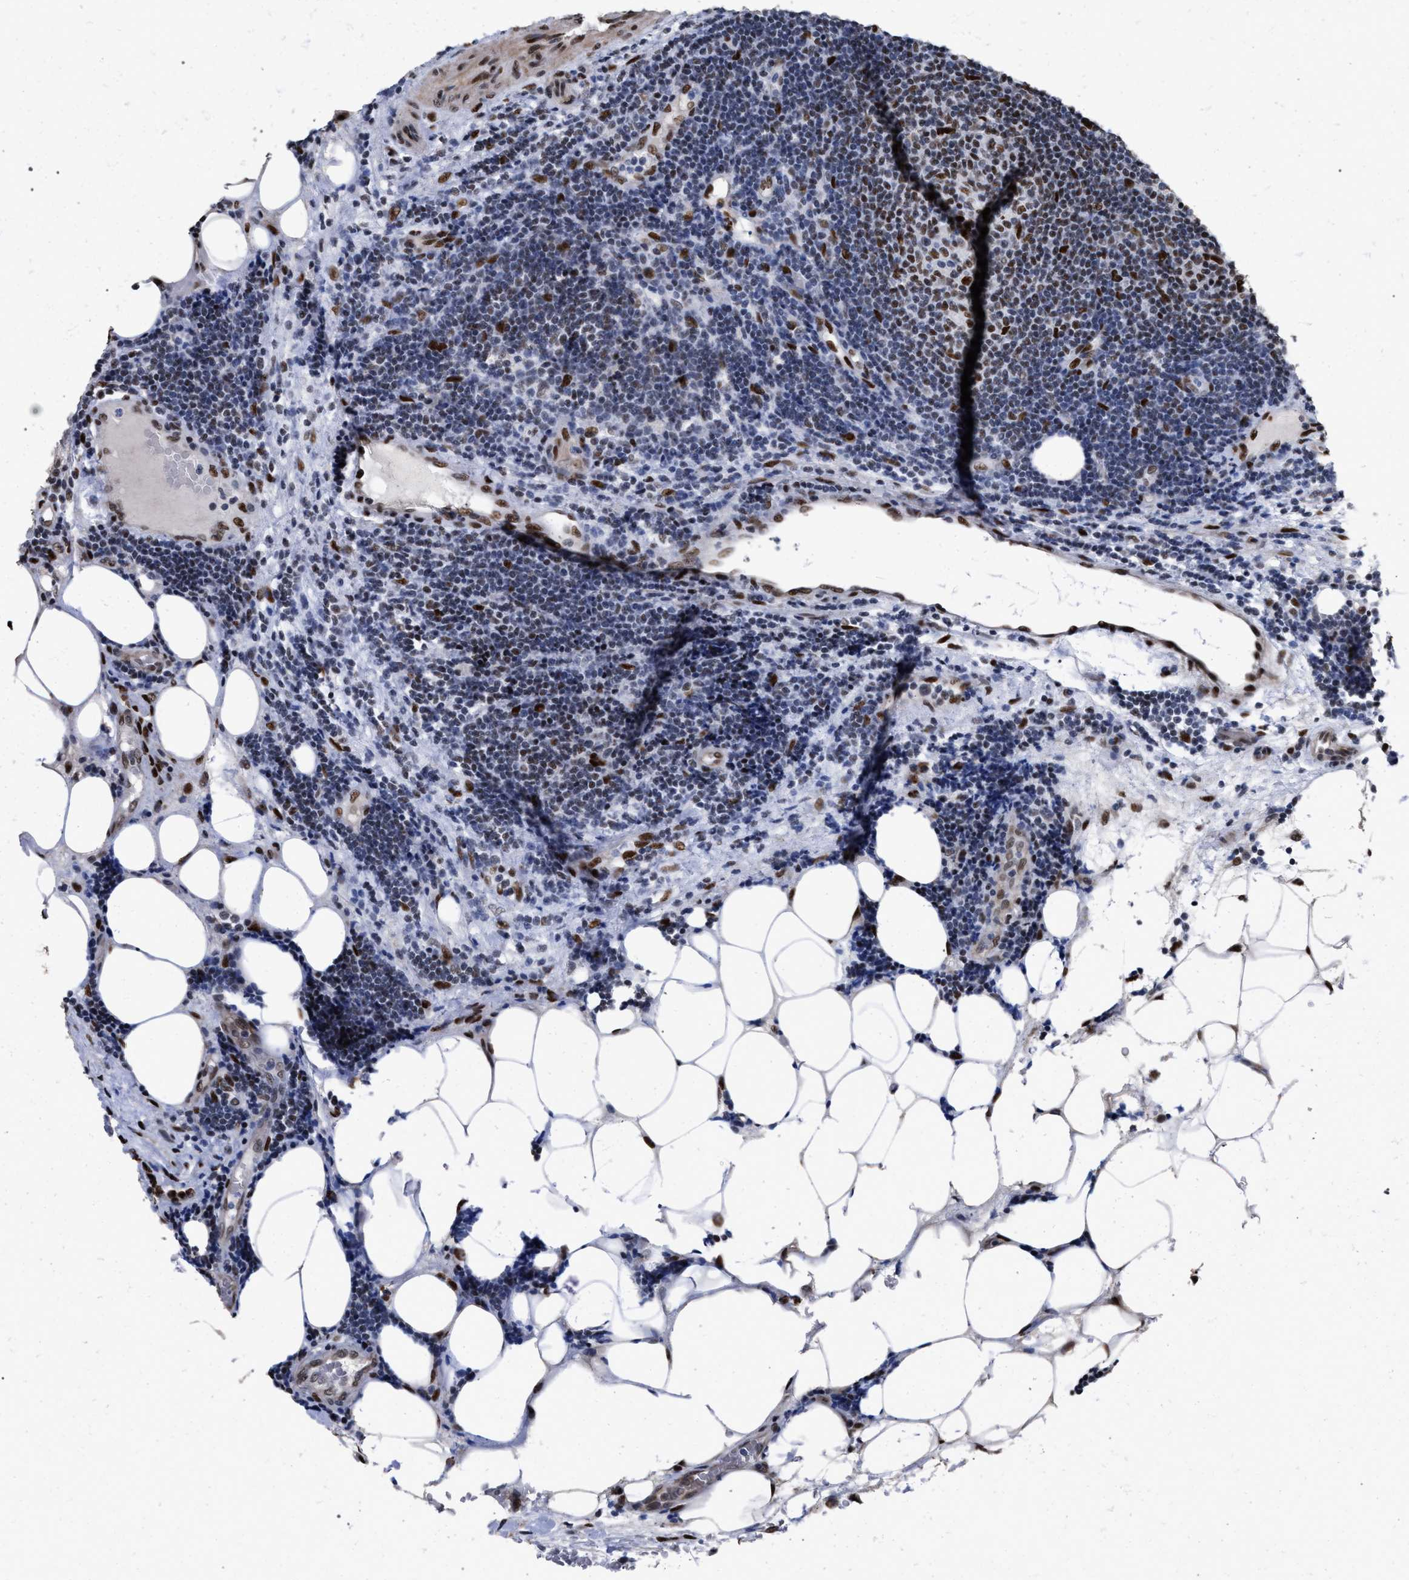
{"staining": {"intensity": "moderate", "quantity": "25%-75%", "location": "nuclear"}, "tissue": "lymphoma", "cell_type": "Tumor cells", "image_type": "cancer", "snomed": [{"axis": "morphology", "description": "Malignant lymphoma, non-Hodgkin's type, Low grade"}, {"axis": "topography", "description": "Lymph node"}], "caption": "Immunohistochemical staining of human lymphoma demonstrates moderate nuclear protein staining in approximately 25%-75% of tumor cells.", "gene": "TP53BP1", "patient": {"sex": "male", "age": 83}}